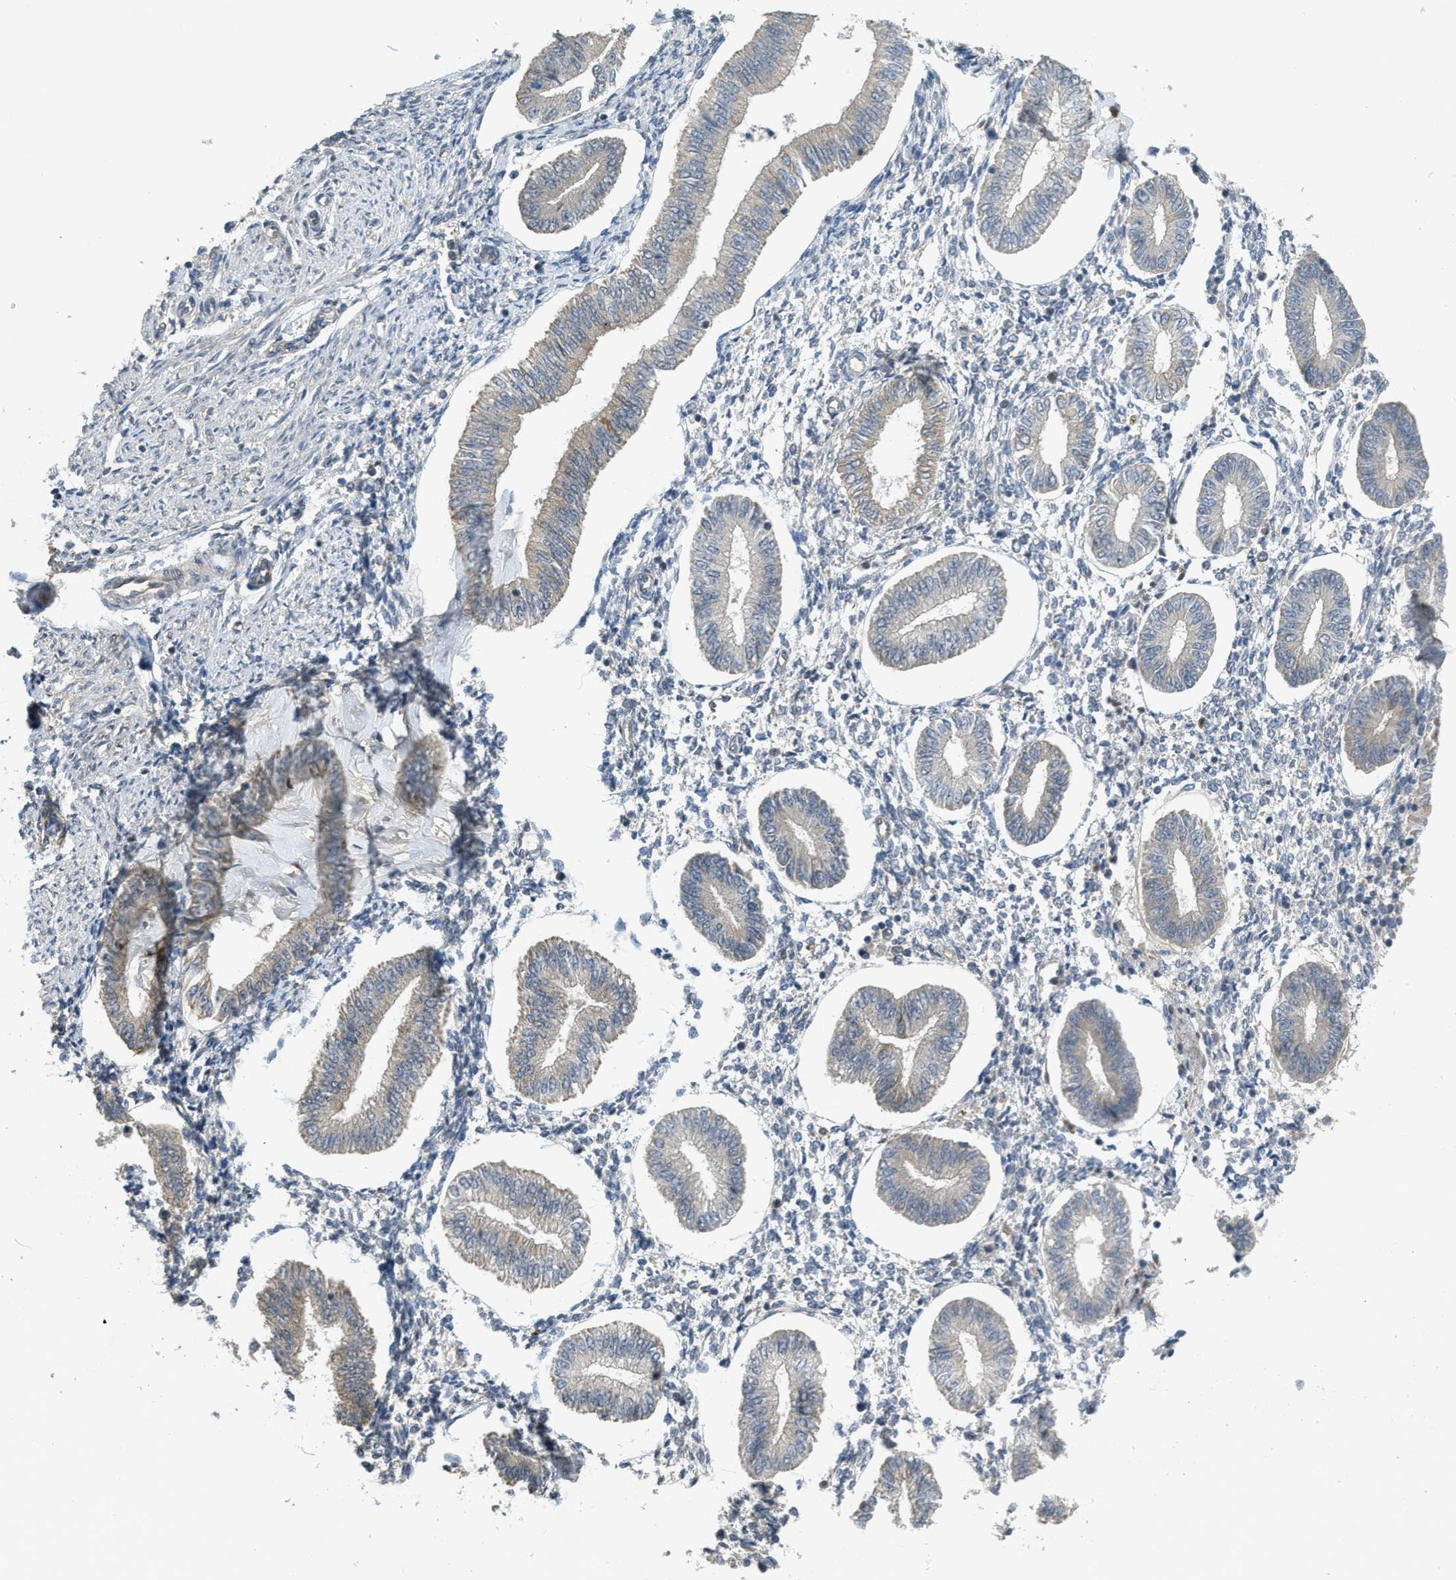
{"staining": {"intensity": "weak", "quantity": "<25%", "location": "cytoplasmic/membranous"}, "tissue": "endometrium", "cell_type": "Cells in endometrial stroma", "image_type": "normal", "snomed": [{"axis": "morphology", "description": "Normal tissue, NOS"}, {"axis": "topography", "description": "Endometrium"}], "caption": "High power microscopy micrograph of an immunohistochemistry (IHC) histopathology image of unremarkable endometrium, revealing no significant expression in cells in endometrial stroma.", "gene": "IGF2BP2", "patient": {"sex": "female", "age": 50}}